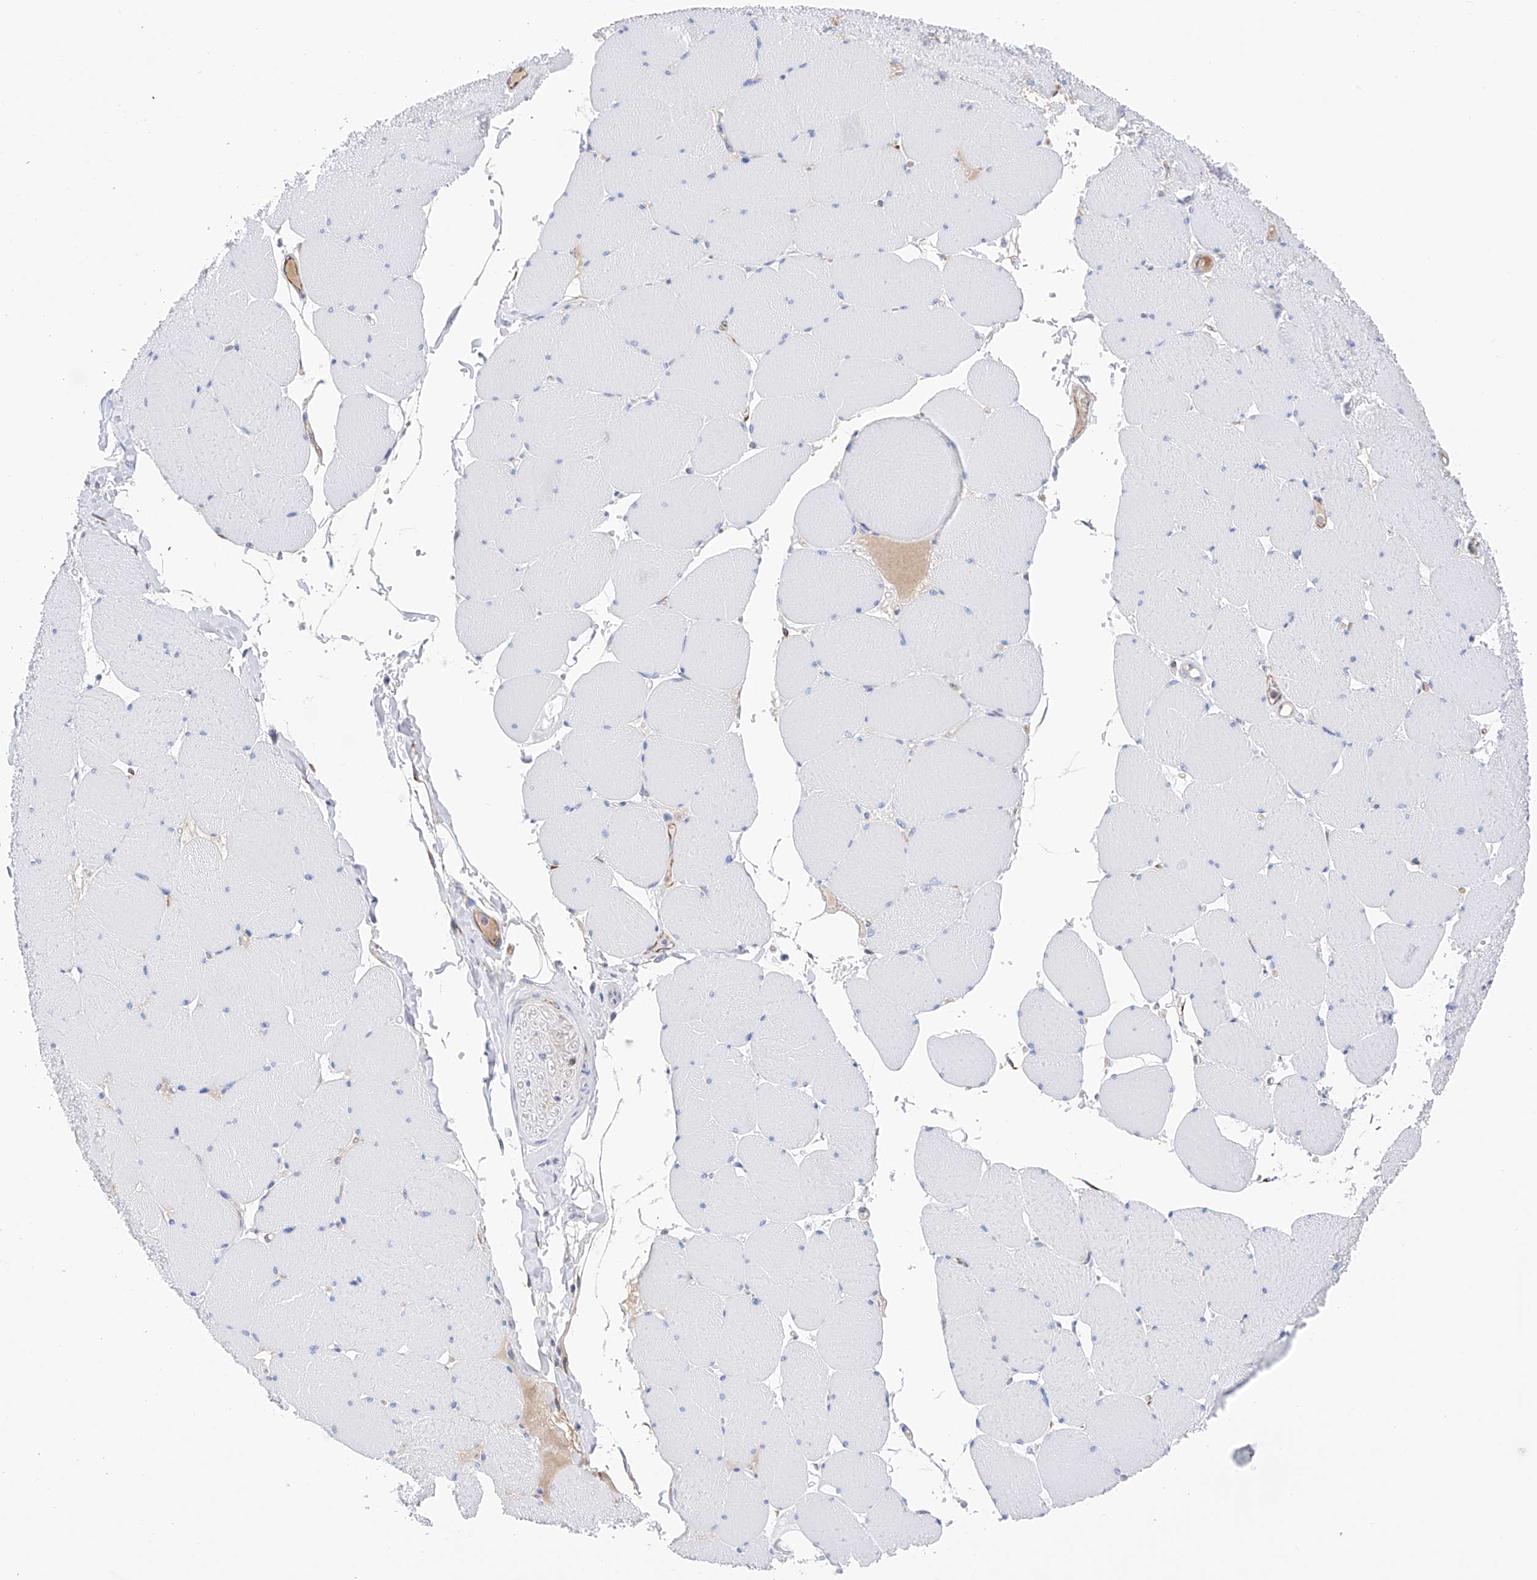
{"staining": {"intensity": "negative", "quantity": "none", "location": "none"}, "tissue": "skeletal muscle", "cell_type": "Myocytes", "image_type": "normal", "snomed": [{"axis": "morphology", "description": "Normal tissue, NOS"}, {"axis": "topography", "description": "Skeletal muscle"}, {"axis": "topography", "description": "Head-Neck"}], "caption": "This is an IHC photomicrograph of unremarkable human skeletal muscle. There is no staining in myocytes.", "gene": "PDIA5", "patient": {"sex": "male", "age": 66}}